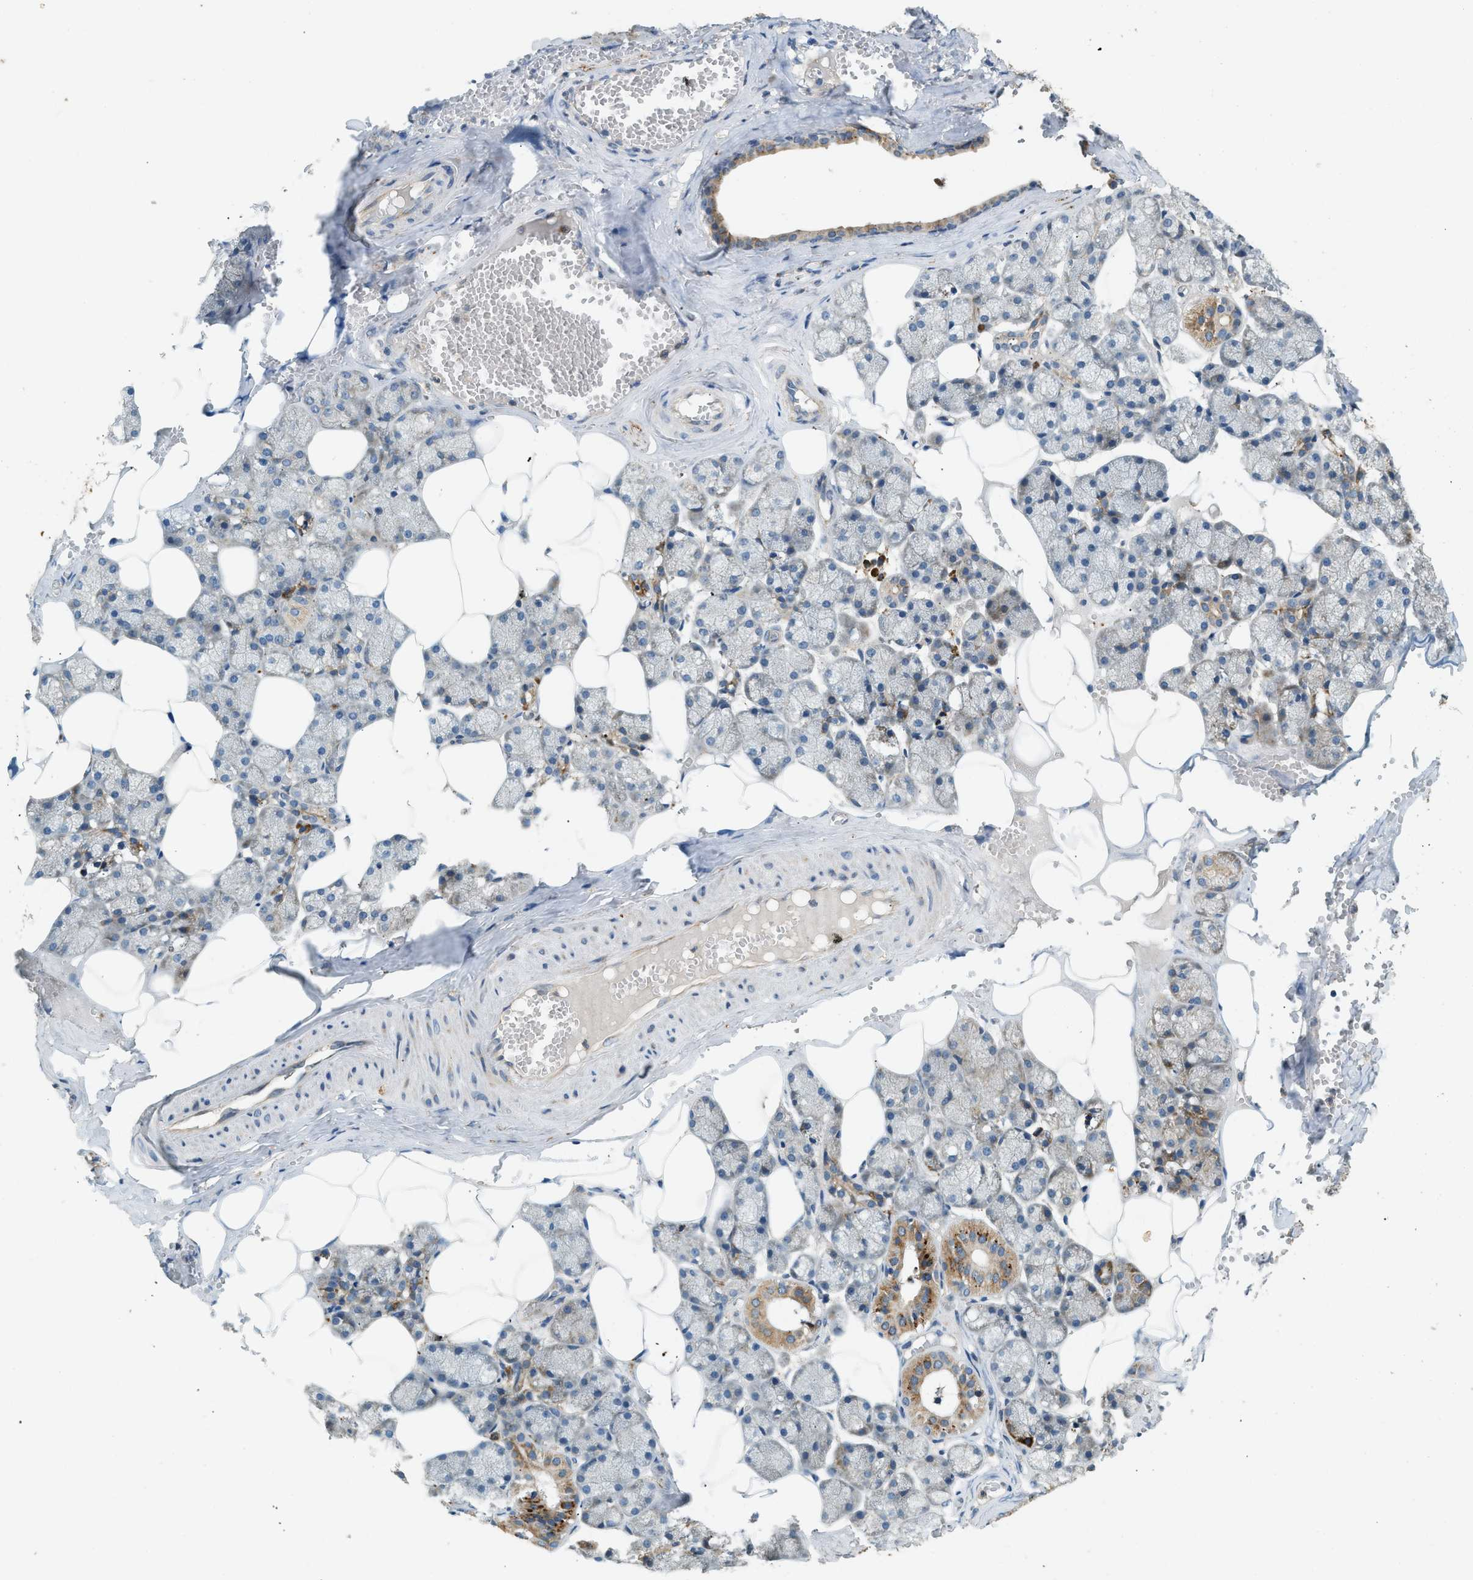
{"staining": {"intensity": "moderate", "quantity": "<25%", "location": "cytoplasmic/membranous"}, "tissue": "salivary gland", "cell_type": "Glandular cells", "image_type": "normal", "snomed": [{"axis": "morphology", "description": "Normal tissue, NOS"}, {"axis": "topography", "description": "Salivary gland"}], "caption": "IHC histopathology image of unremarkable salivary gland: salivary gland stained using IHC displays low levels of moderate protein expression localized specifically in the cytoplasmic/membranous of glandular cells, appearing as a cytoplasmic/membranous brown color.", "gene": "CTSB", "patient": {"sex": "male", "age": 62}}